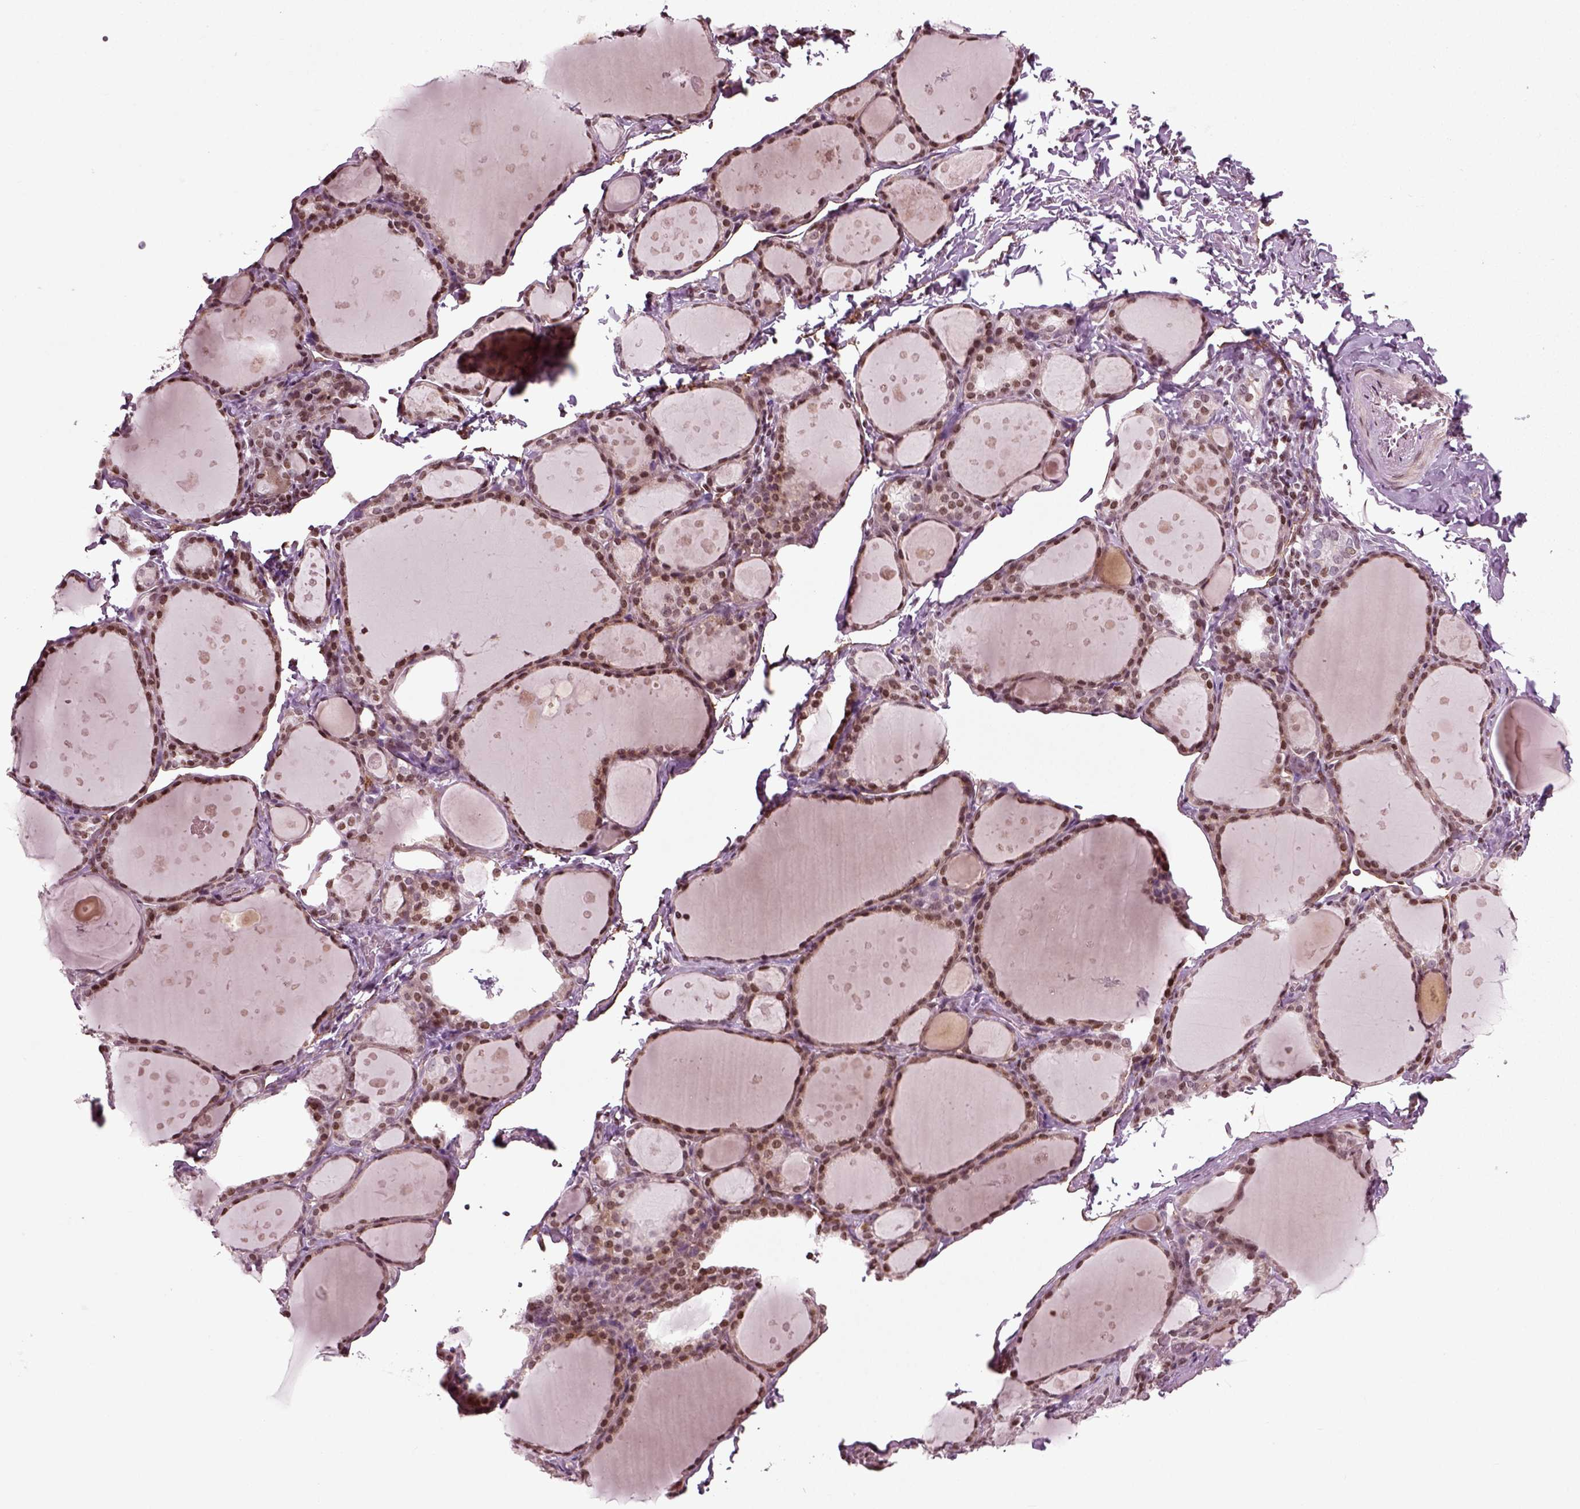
{"staining": {"intensity": "moderate", "quantity": ">75%", "location": "nuclear"}, "tissue": "thyroid gland", "cell_type": "Glandular cells", "image_type": "normal", "snomed": [{"axis": "morphology", "description": "Normal tissue, NOS"}, {"axis": "topography", "description": "Thyroid gland"}], "caption": "Immunohistochemical staining of normal thyroid gland displays medium levels of moderate nuclear staining in approximately >75% of glandular cells. (brown staining indicates protein expression, while blue staining denotes nuclei).", "gene": "HEYL", "patient": {"sex": "male", "age": 68}}